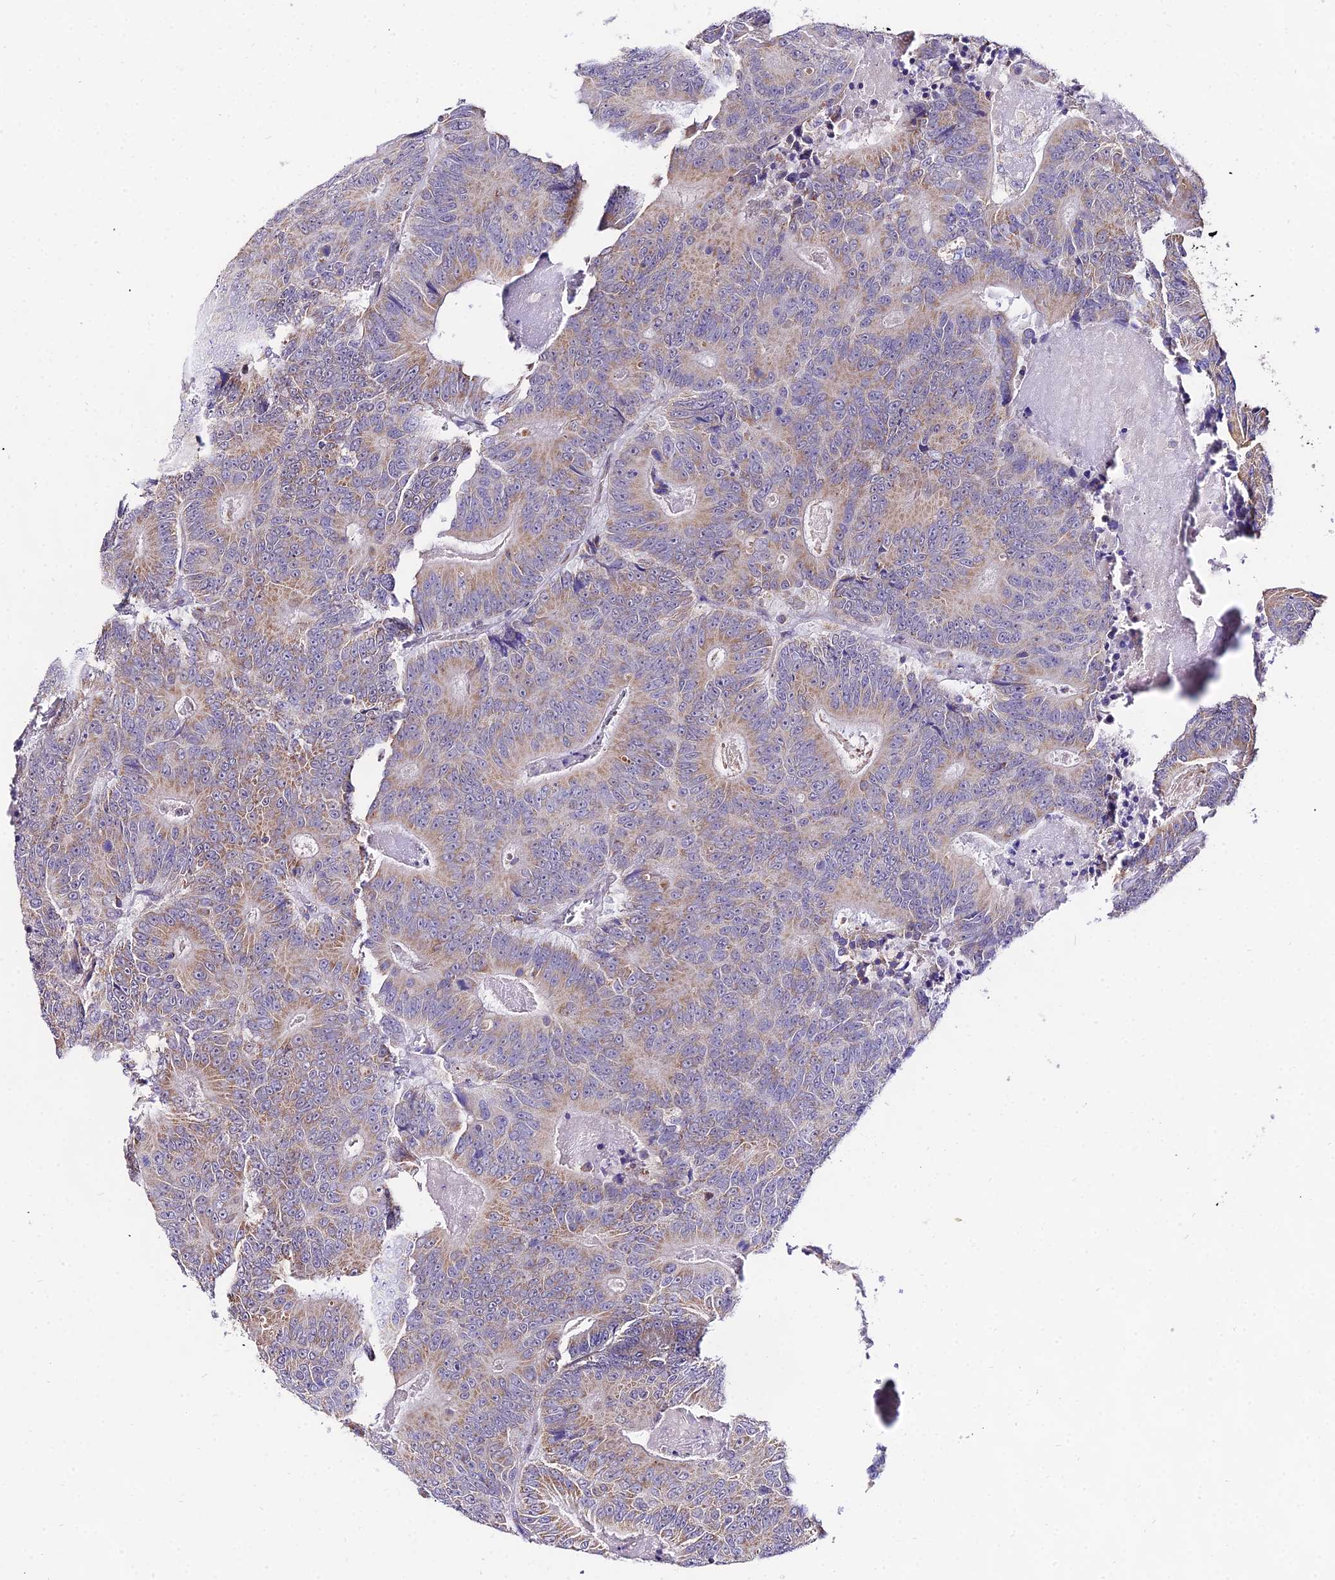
{"staining": {"intensity": "weak", "quantity": ">75%", "location": "cytoplasmic/membranous"}, "tissue": "colorectal cancer", "cell_type": "Tumor cells", "image_type": "cancer", "snomed": [{"axis": "morphology", "description": "Adenocarcinoma, NOS"}, {"axis": "topography", "description": "Colon"}], "caption": "A brown stain highlights weak cytoplasmic/membranous staining of a protein in human colorectal cancer tumor cells.", "gene": "ATP5PB", "patient": {"sex": "male", "age": 83}}